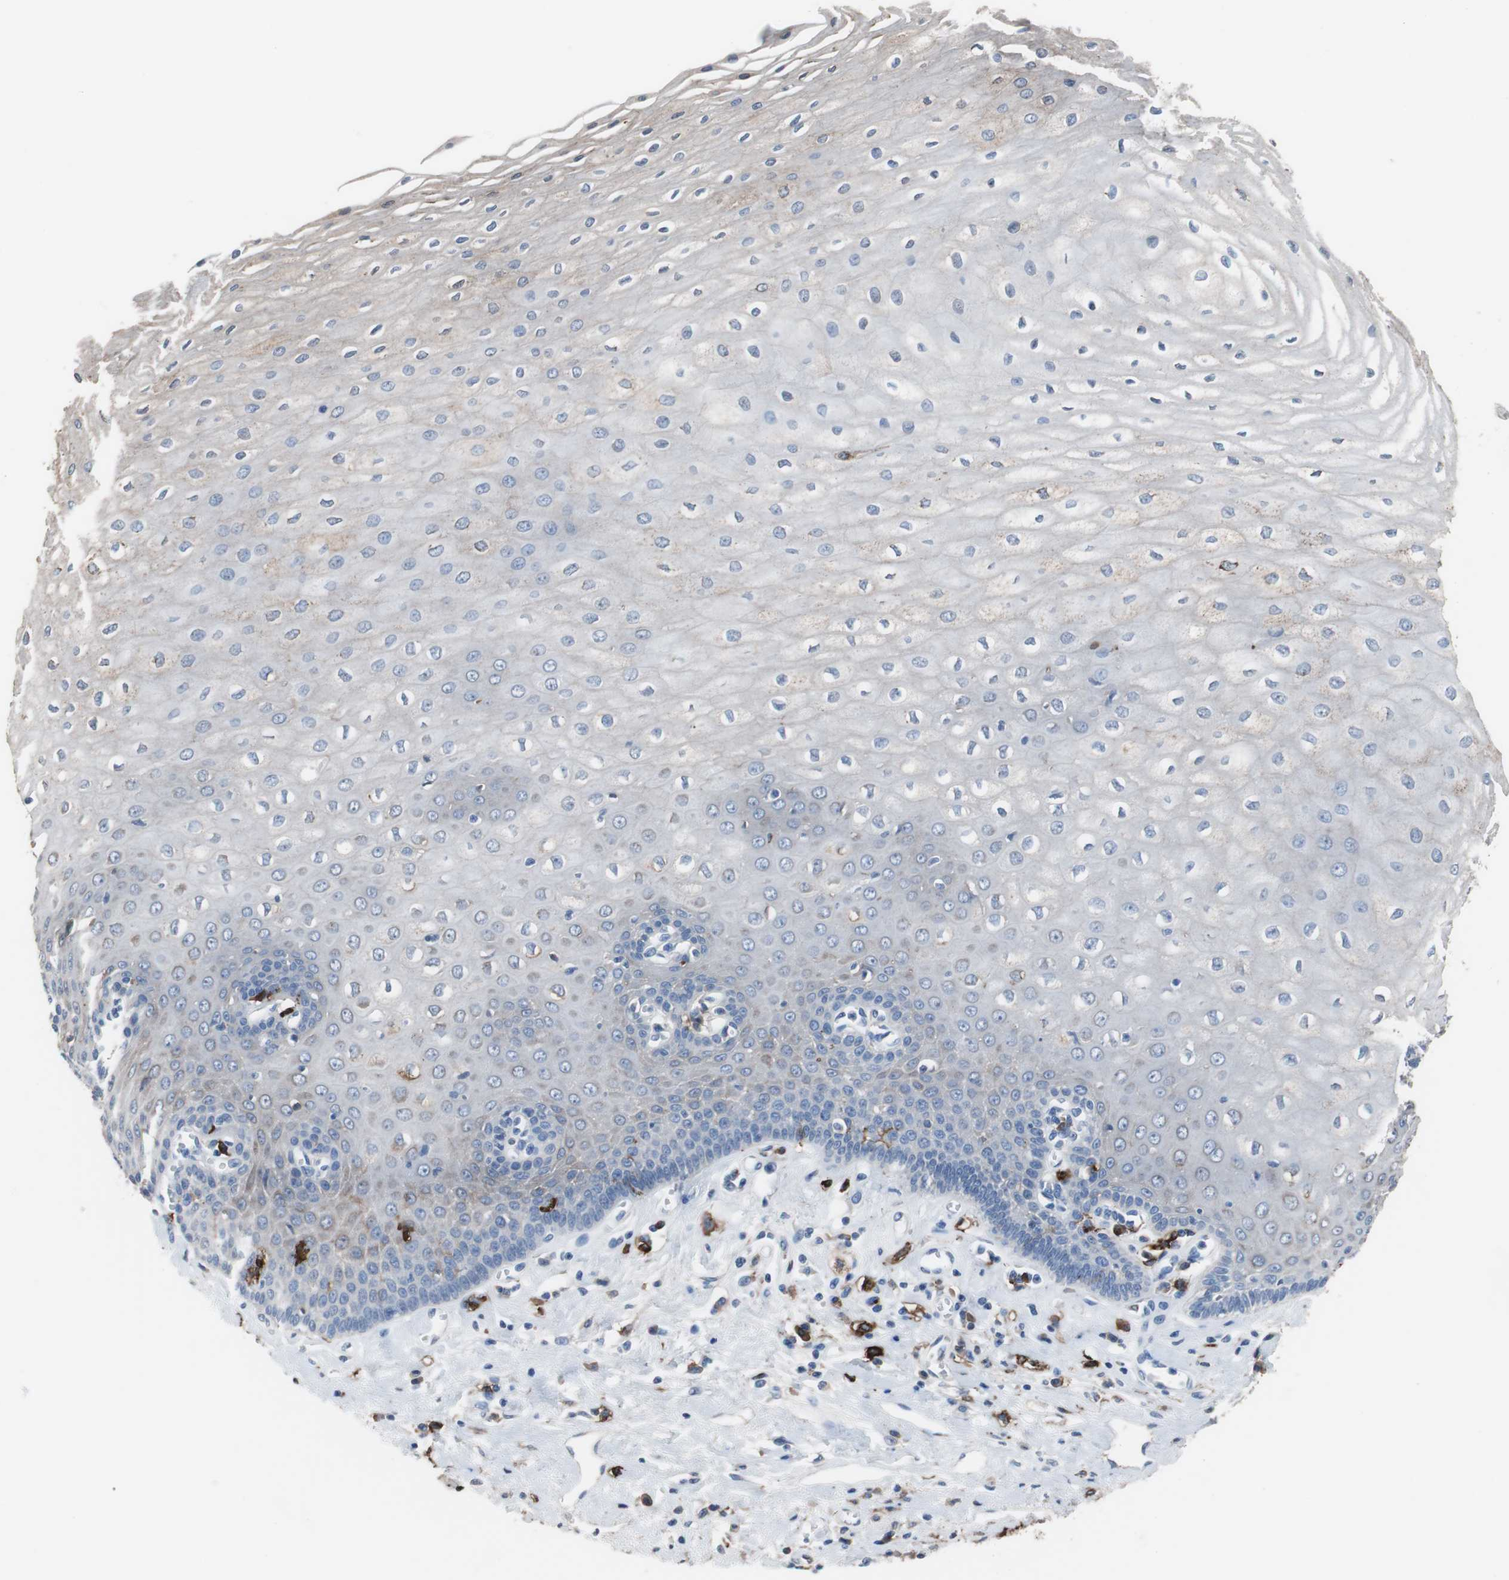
{"staining": {"intensity": "weak", "quantity": "<25%", "location": "cytoplasmic/membranous"}, "tissue": "esophagus", "cell_type": "Squamous epithelial cells", "image_type": "normal", "snomed": [{"axis": "morphology", "description": "Normal tissue, NOS"}, {"axis": "morphology", "description": "Squamous cell carcinoma, NOS"}, {"axis": "topography", "description": "Esophagus"}], "caption": "Immunohistochemistry (IHC) photomicrograph of unremarkable esophagus stained for a protein (brown), which exhibits no expression in squamous epithelial cells.", "gene": "FCGR2B", "patient": {"sex": "male", "age": 65}}